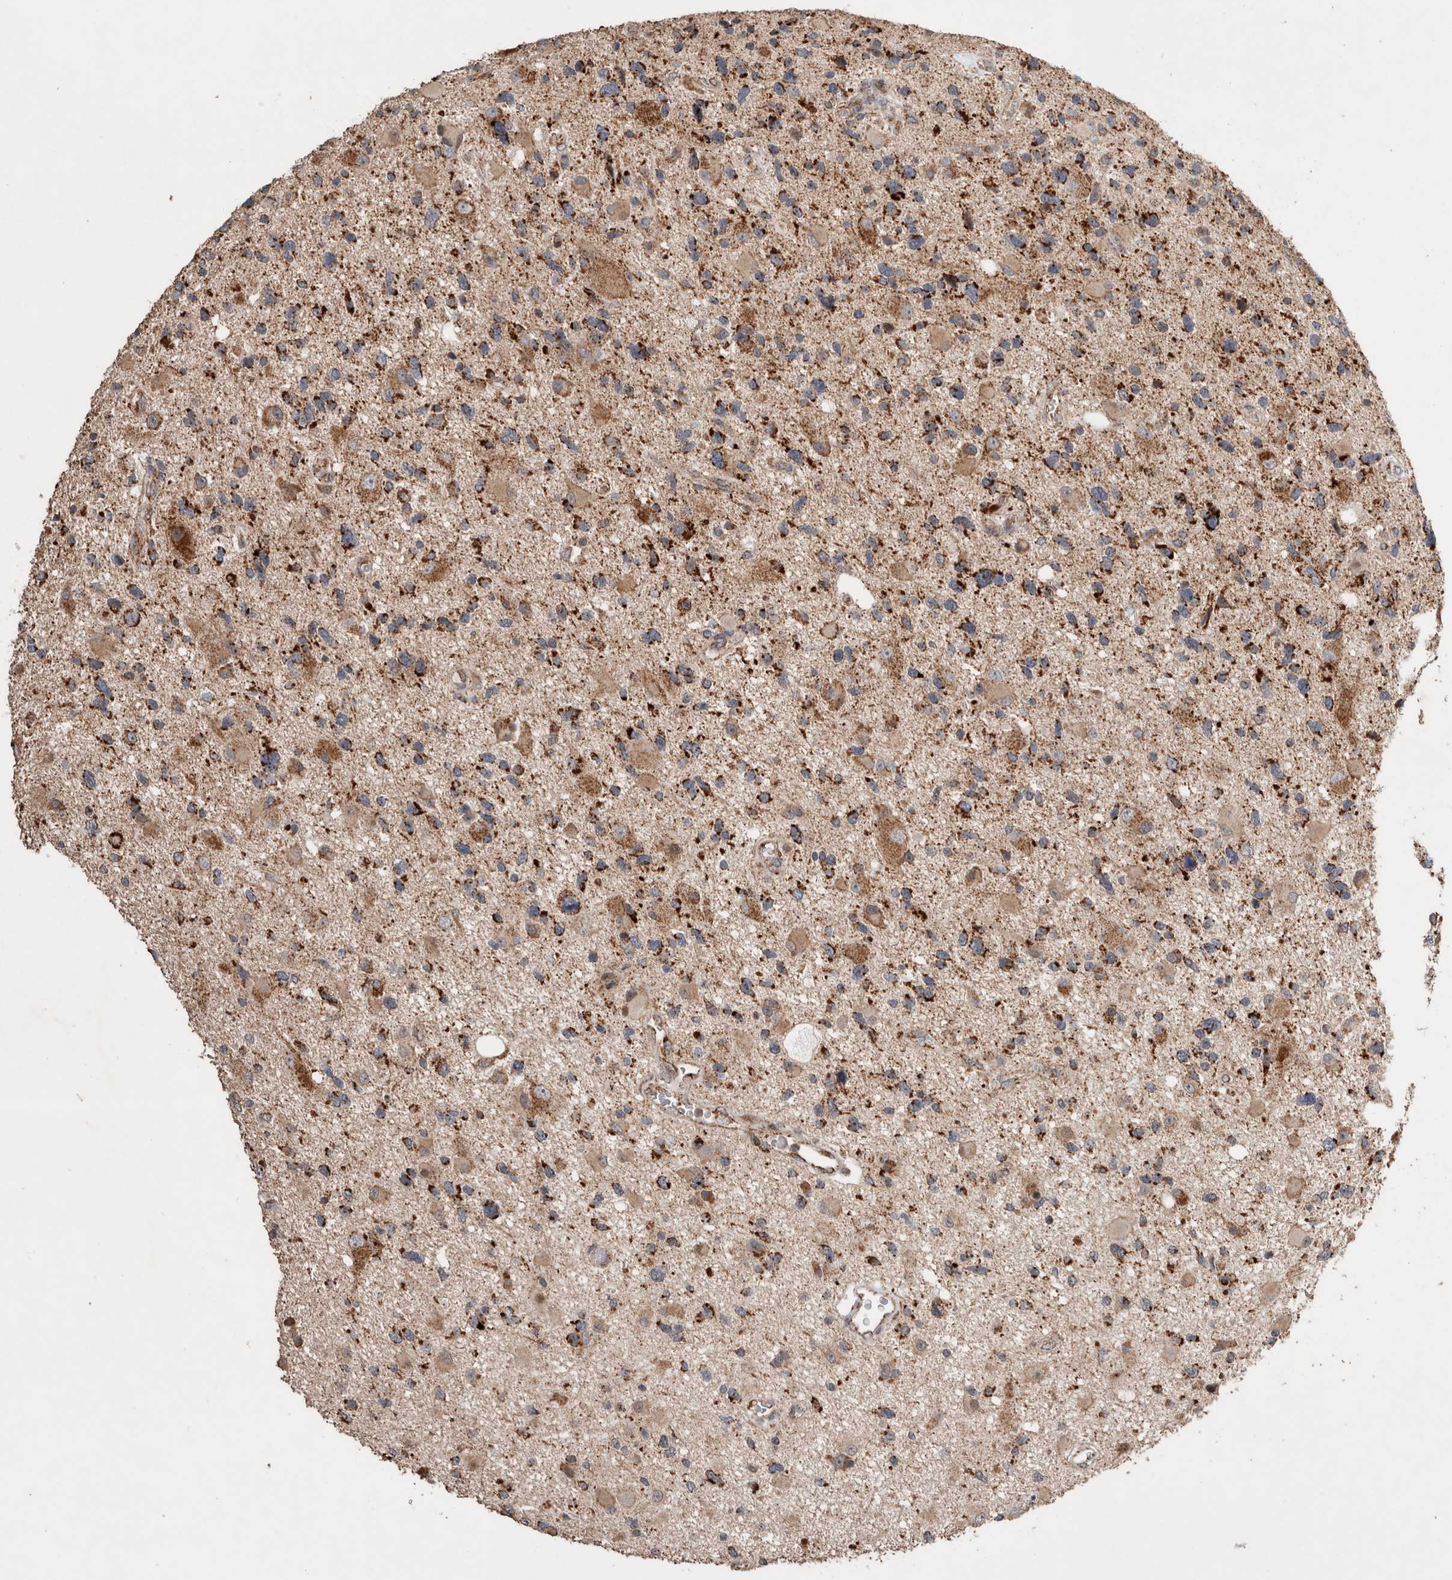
{"staining": {"intensity": "moderate", "quantity": ">75%", "location": "cytoplasmic/membranous"}, "tissue": "glioma", "cell_type": "Tumor cells", "image_type": "cancer", "snomed": [{"axis": "morphology", "description": "Glioma, malignant, High grade"}, {"axis": "topography", "description": "Brain"}], "caption": "A histopathology image showing moderate cytoplasmic/membranous staining in approximately >75% of tumor cells in glioma, as visualized by brown immunohistochemical staining.", "gene": "MRPL37", "patient": {"sex": "male", "age": 33}}